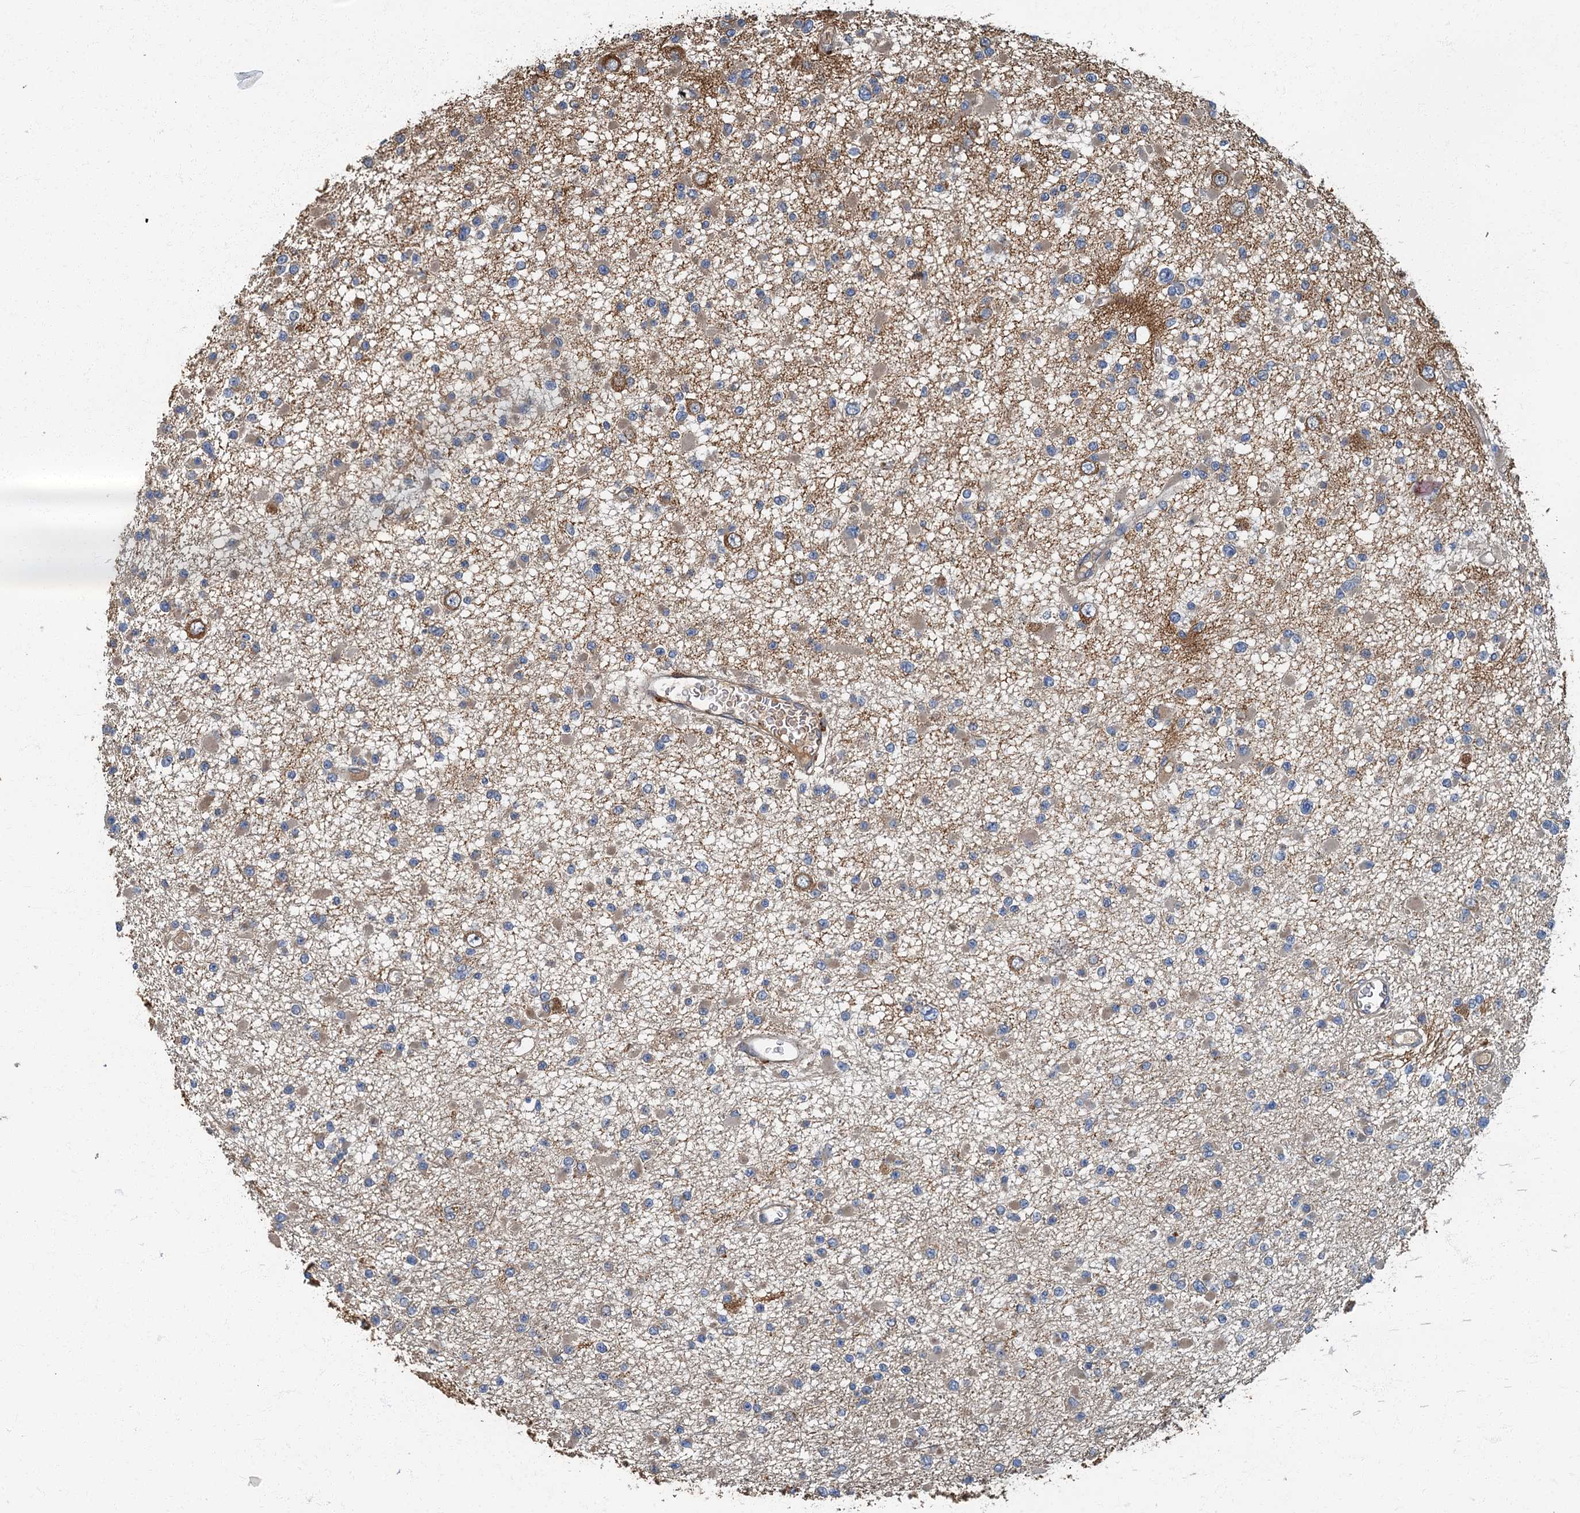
{"staining": {"intensity": "weak", "quantity": "<25%", "location": "cytoplasmic/membranous"}, "tissue": "glioma", "cell_type": "Tumor cells", "image_type": "cancer", "snomed": [{"axis": "morphology", "description": "Glioma, malignant, Low grade"}, {"axis": "topography", "description": "Brain"}], "caption": "A histopathology image of human glioma is negative for staining in tumor cells. (Brightfield microscopy of DAB (3,3'-diaminobenzidine) IHC at high magnification).", "gene": "ARL11", "patient": {"sex": "female", "age": 22}}